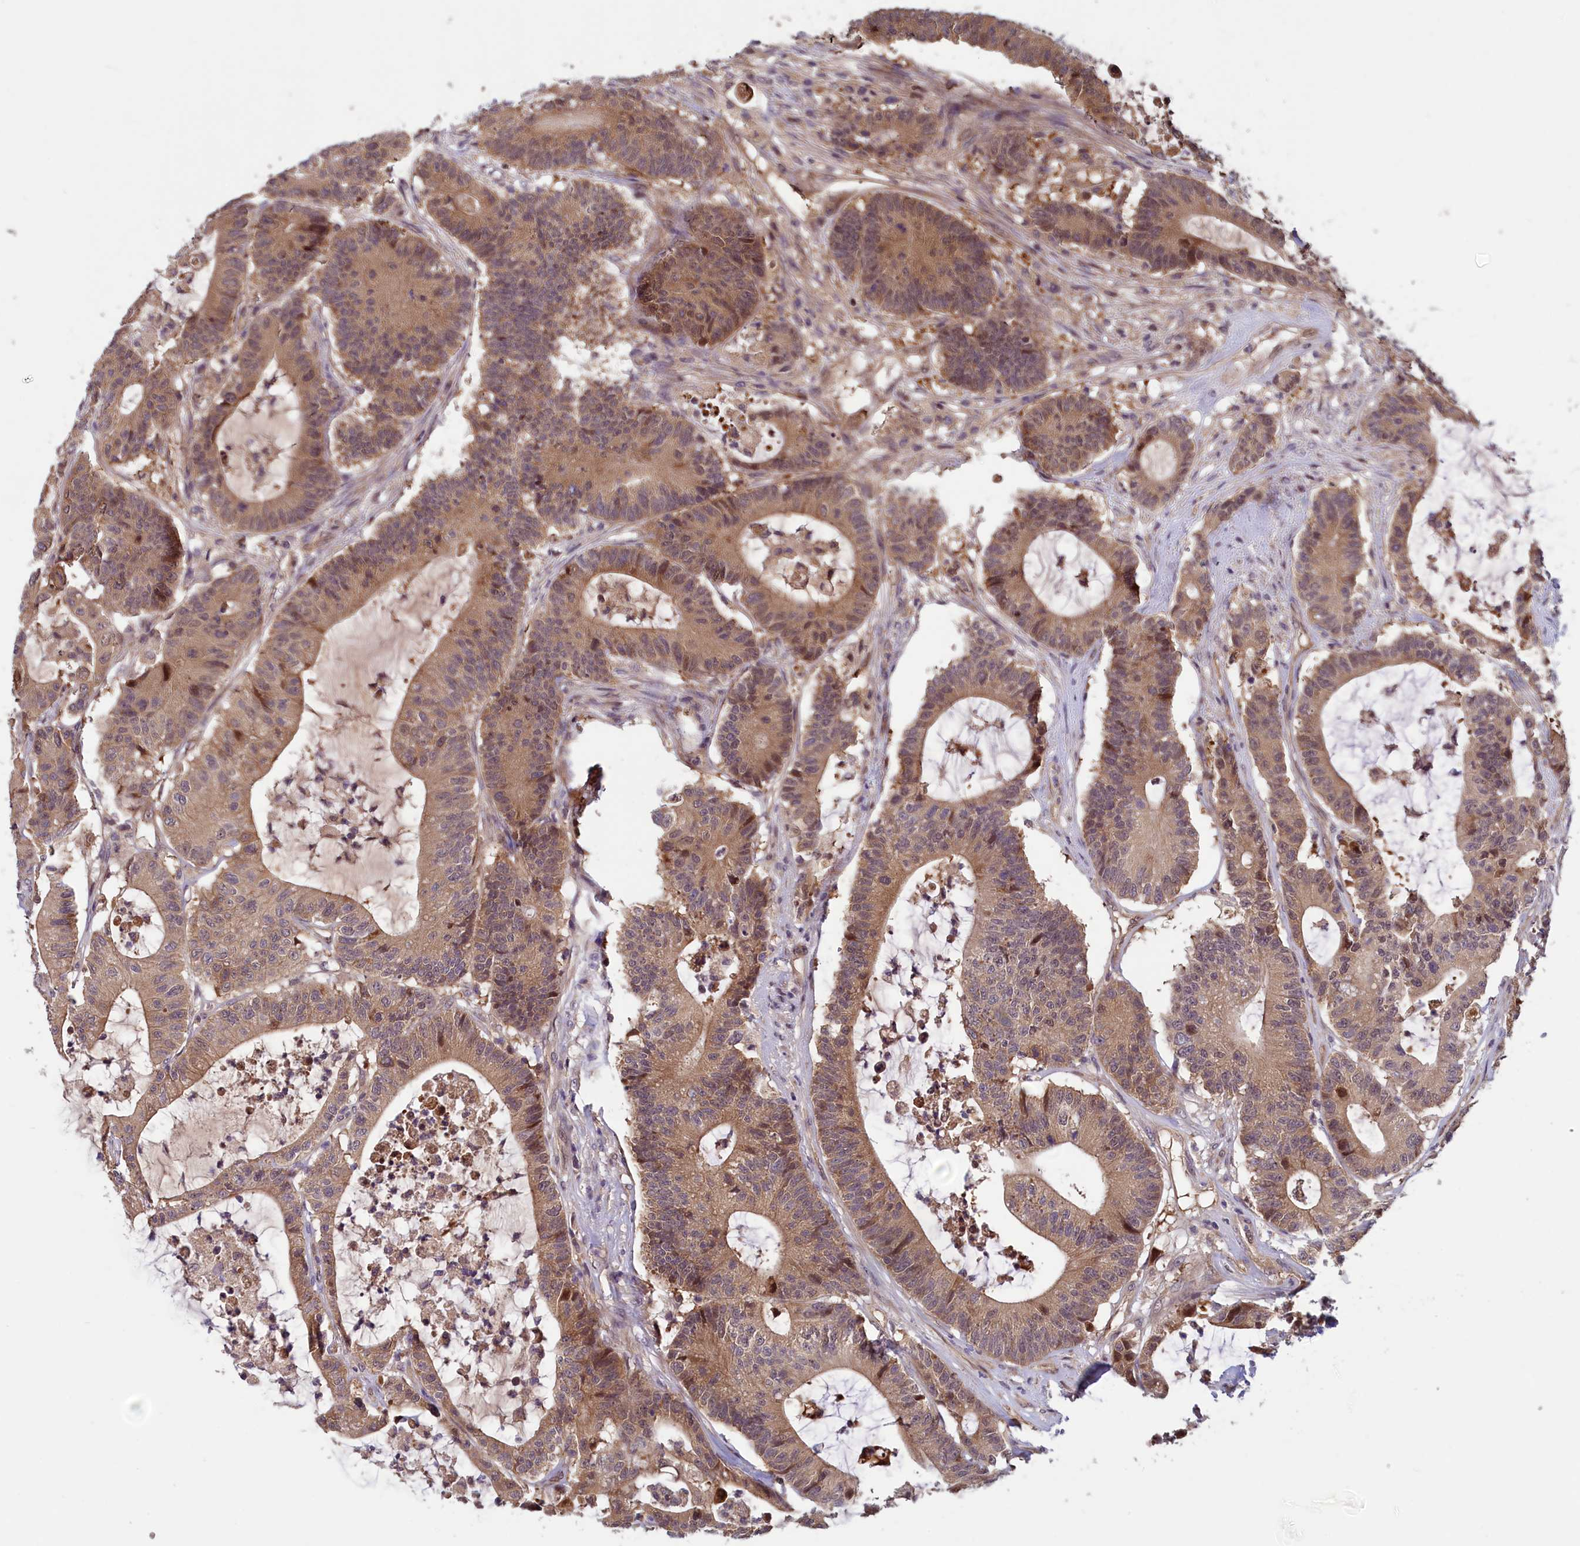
{"staining": {"intensity": "moderate", "quantity": ">75%", "location": "cytoplasmic/membranous,nuclear"}, "tissue": "colorectal cancer", "cell_type": "Tumor cells", "image_type": "cancer", "snomed": [{"axis": "morphology", "description": "Adenocarcinoma, NOS"}, {"axis": "topography", "description": "Colon"}], "caption": "IHC of human colorectal cancer (adenocarcinoma) demonstrates medium levels of moderate cytoplasmic/membranous and nuclear positivity in approximately >75% of tumor cells.", "gene": "CCDC15", "patient": {"sex": "female", "age": 84}}